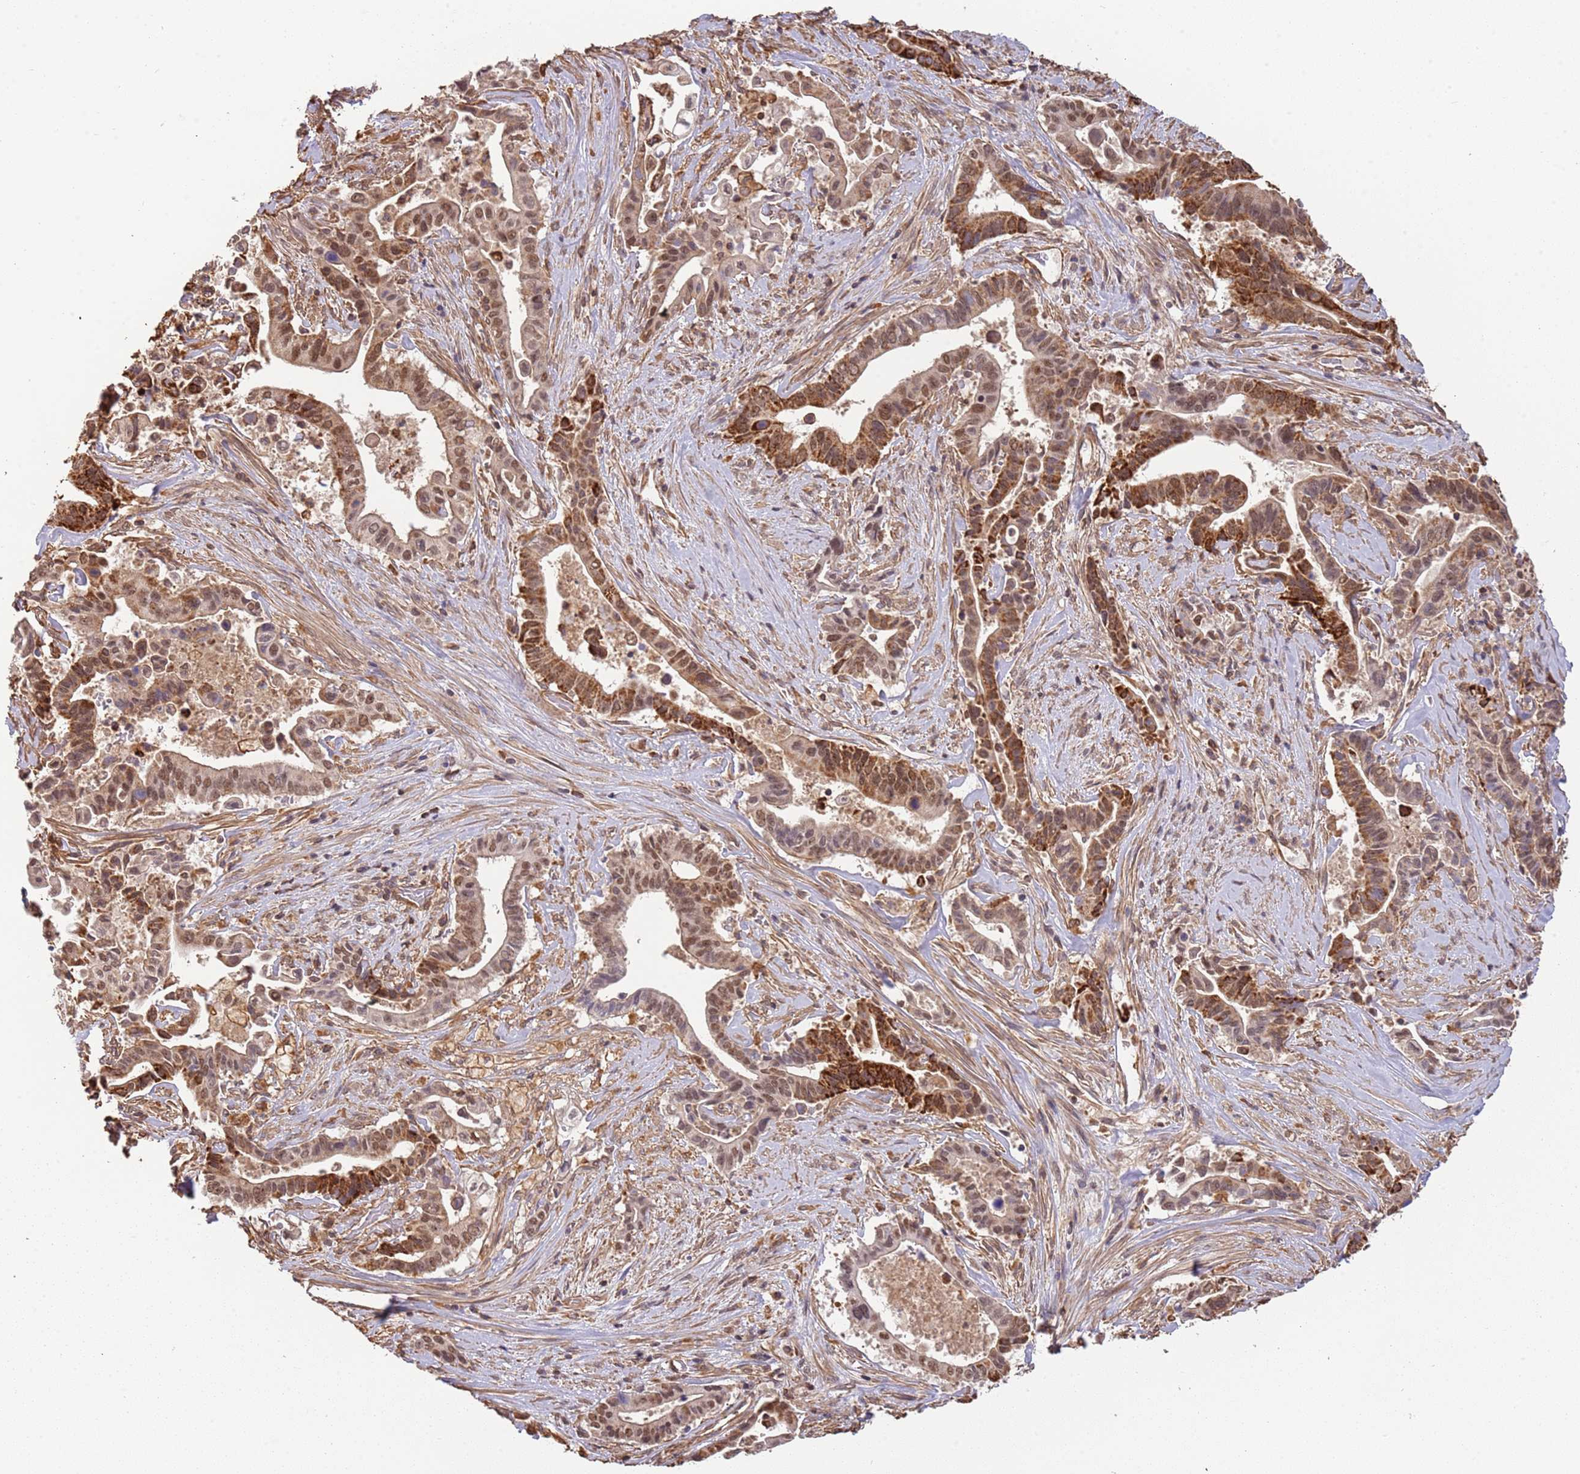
{"staining": {"intensity": "strong", "quantity": ">75%", "location": "cytoplasmic/membranous,nuclear"}, "tissue": "pancreatic cancer", "cell_type": "Tumor cells", "image_type": "cancer", "snomed": [{"axis": "morphology", "description": "Adenocarcinoma, NOS"}, {"axis": "topography", "description": "Pancreas"}], "caption": "Strong cytoplasmic/membranous and nuclear protein expression is identified in about >75% of tumor cells in adenocarcinoma (pancreatic).", "gene": "SURF2", "patient": {"sex": "female", "age": 77}}